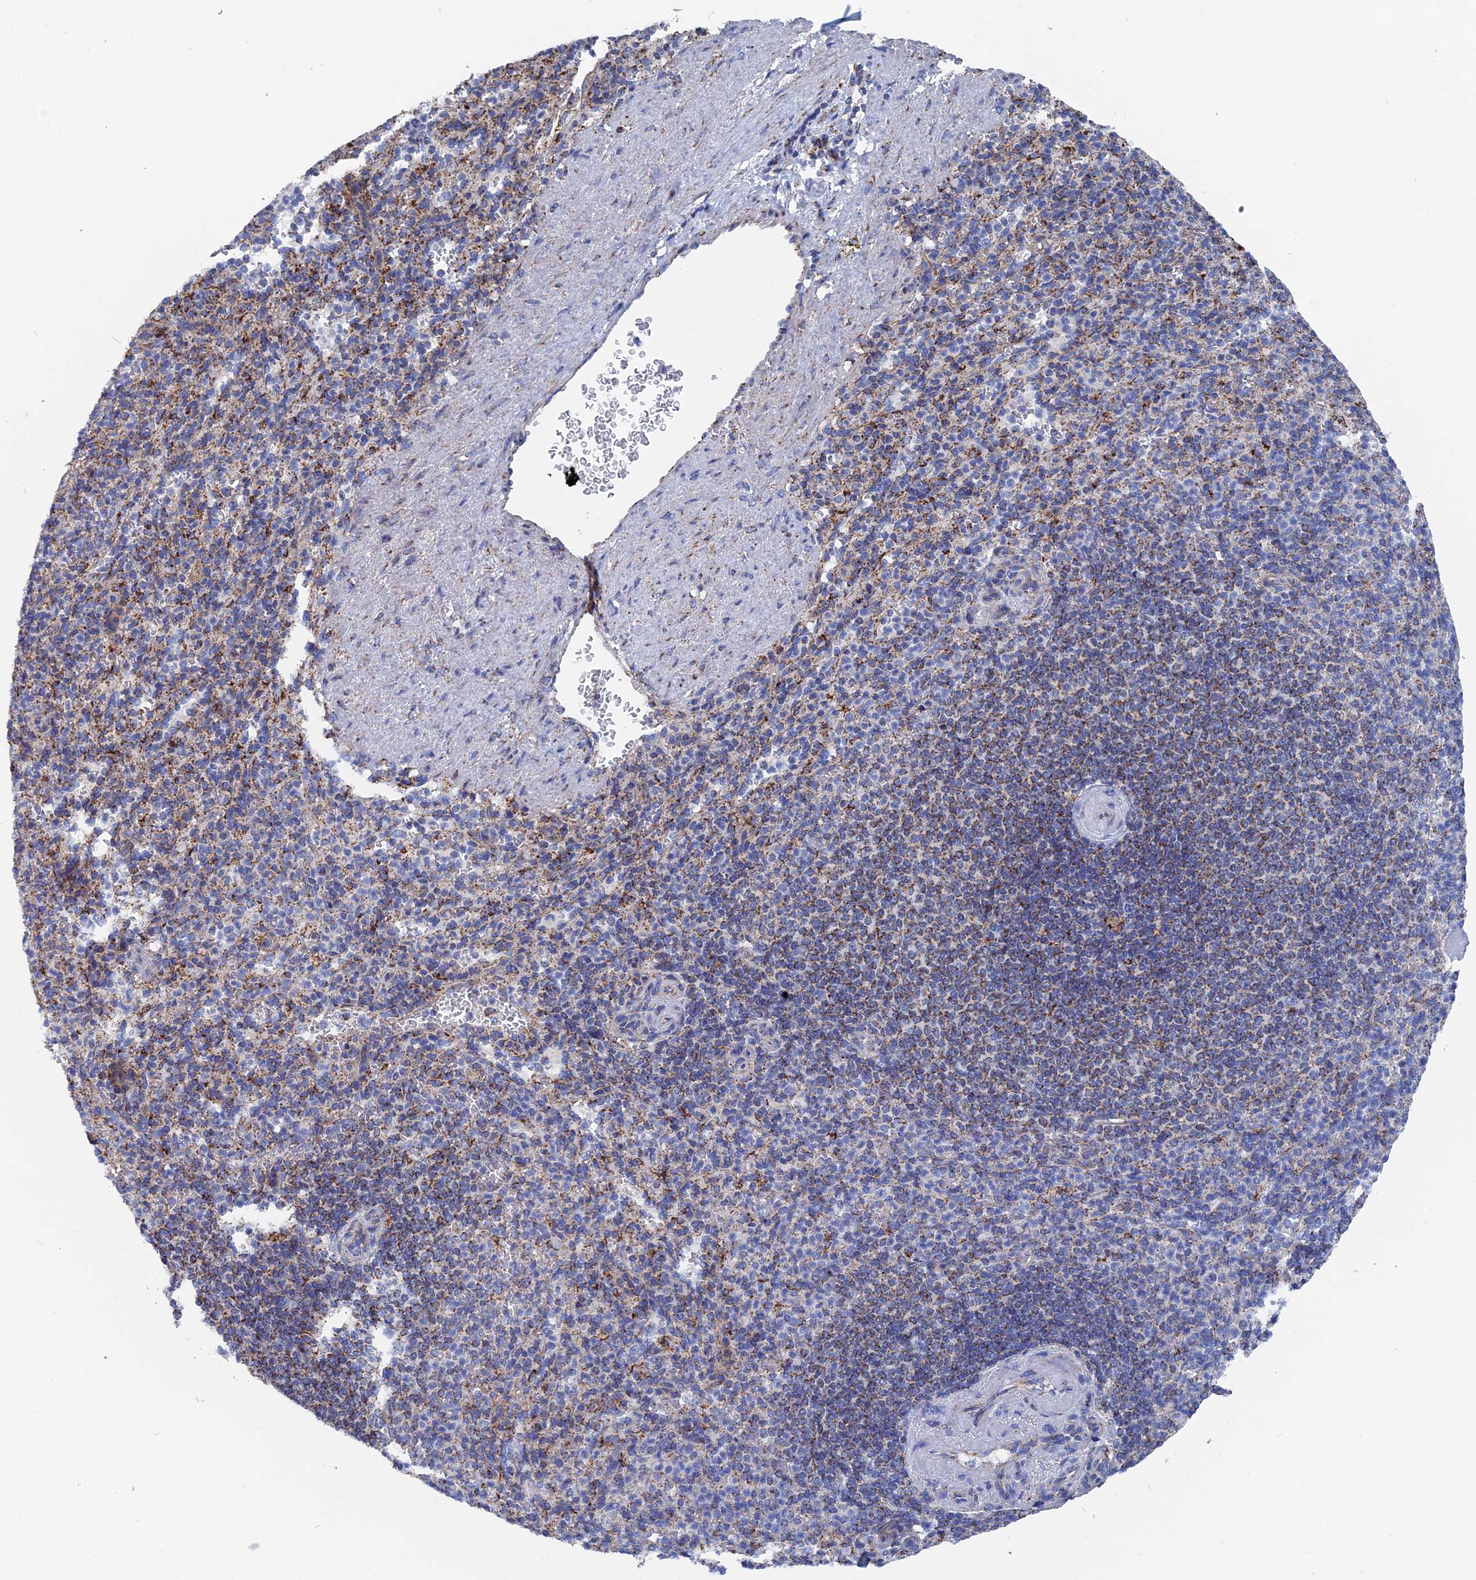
{"staining": {"intensity": "negative", "quantity": "none", "location": "none"}, "tissue": "spleen", "cell_type": "Cells in red pulp", "image_type": "normal", "snomed": [{"axis": "morphology", "description": "Normal tissue, NOS"}, {"axis": "topography", "description": "Spleen"}], "caption": "High magnification brightfield microscopy of benign spleen stained with DAB (brown) and counterstained with hematoxylin (blue): cells in red pulp show no significant staining. (DAB IHC with hematoxylin counter stain).", "gene": "IFT80", "patient": {"sex": "female", "age": 74}}